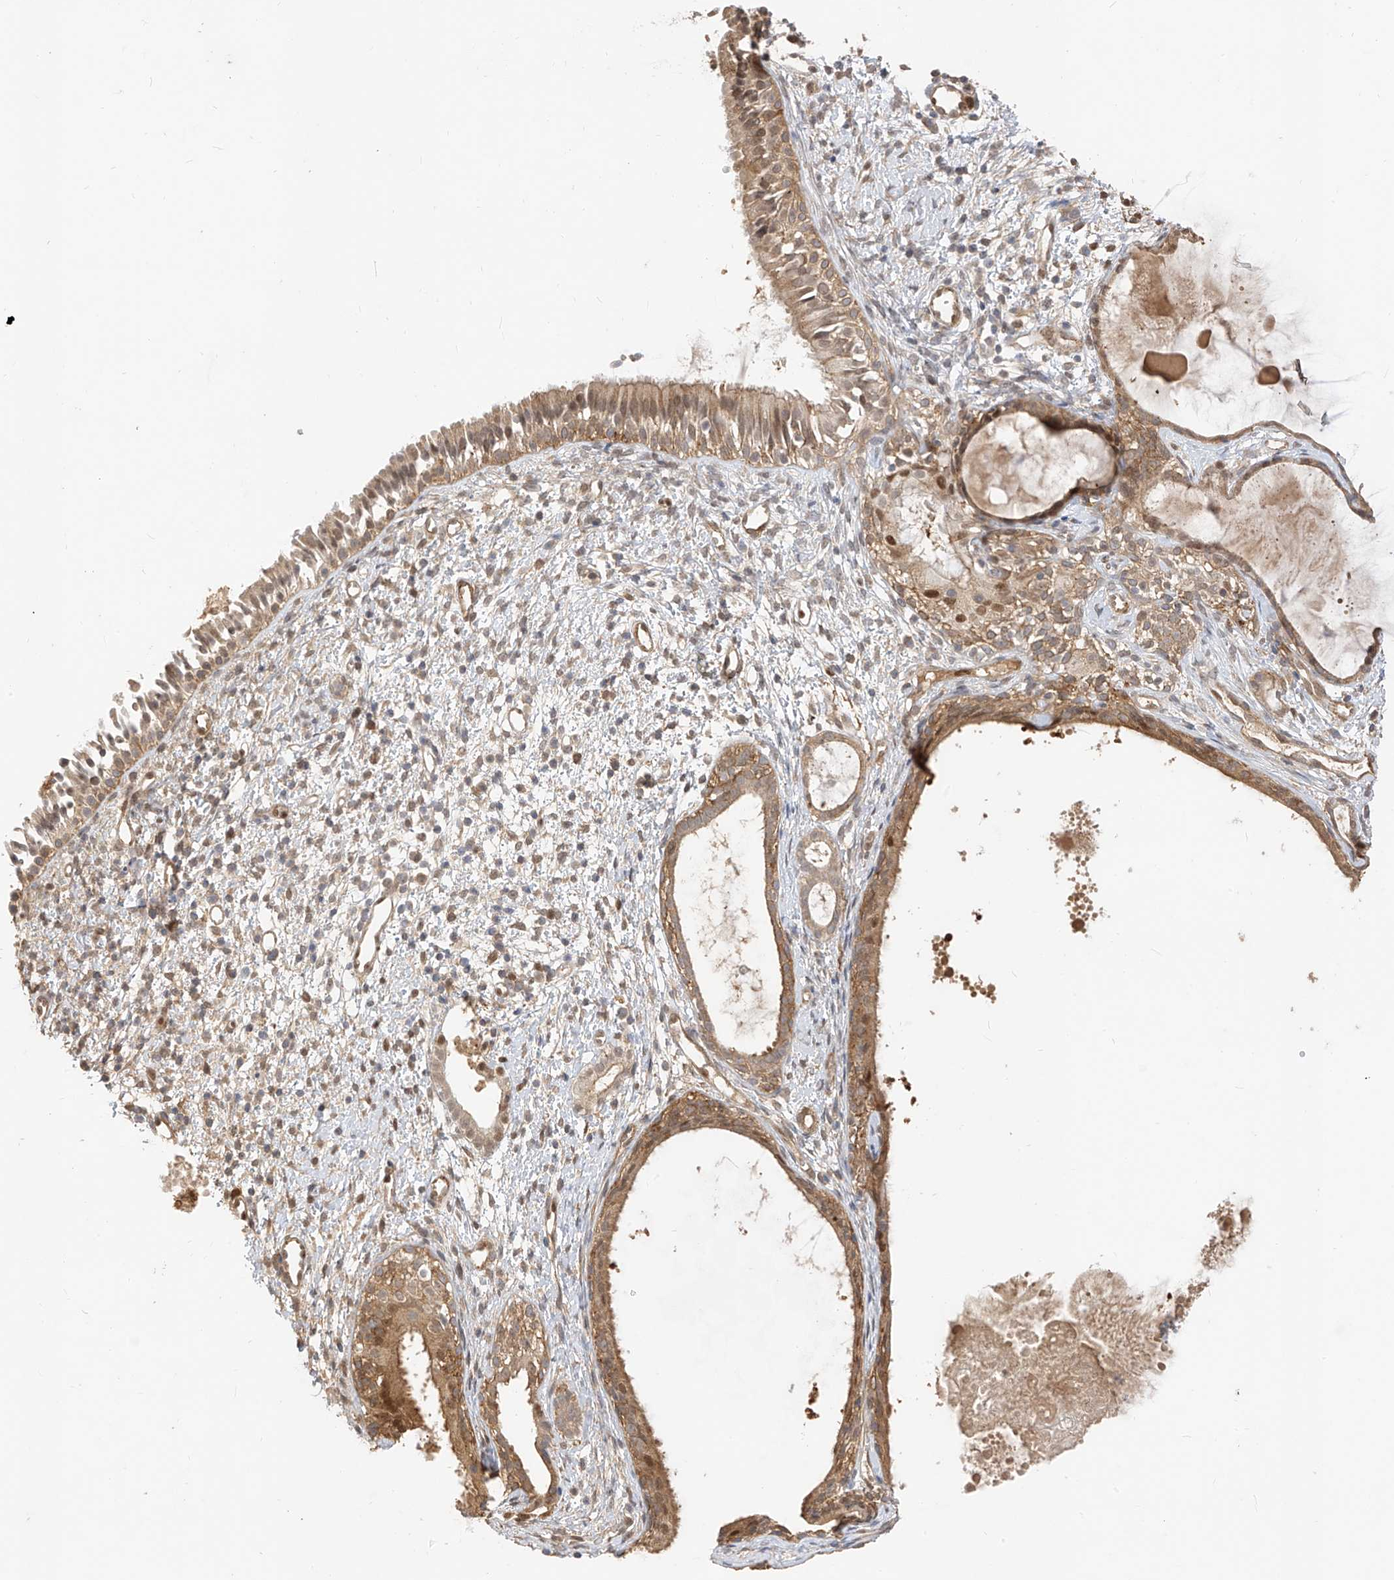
{"staining": {"intensity": "moderate", "quantity": ">75%", "location": "cytoplasmic/membranous,nuclear"}, "tissue": "nasopharynx", "cell_type": "Respiratory epithelial cells", "image_type": "normal", "snomed": [{"axis": "morphology", "description": "Normal tissue, NOS"}, {"axis": "topography", "description": "Nasopharynx"}], "caption": "A brown stain labels moderate cytoplasmic/membranous,nuclear positivity of a protein in respiratory epithelial cells of benign human nasopharynx. Nuclei are stained in blue.", "gene": "MRTFA", "patient": {"sex": "male", "age": 22}}